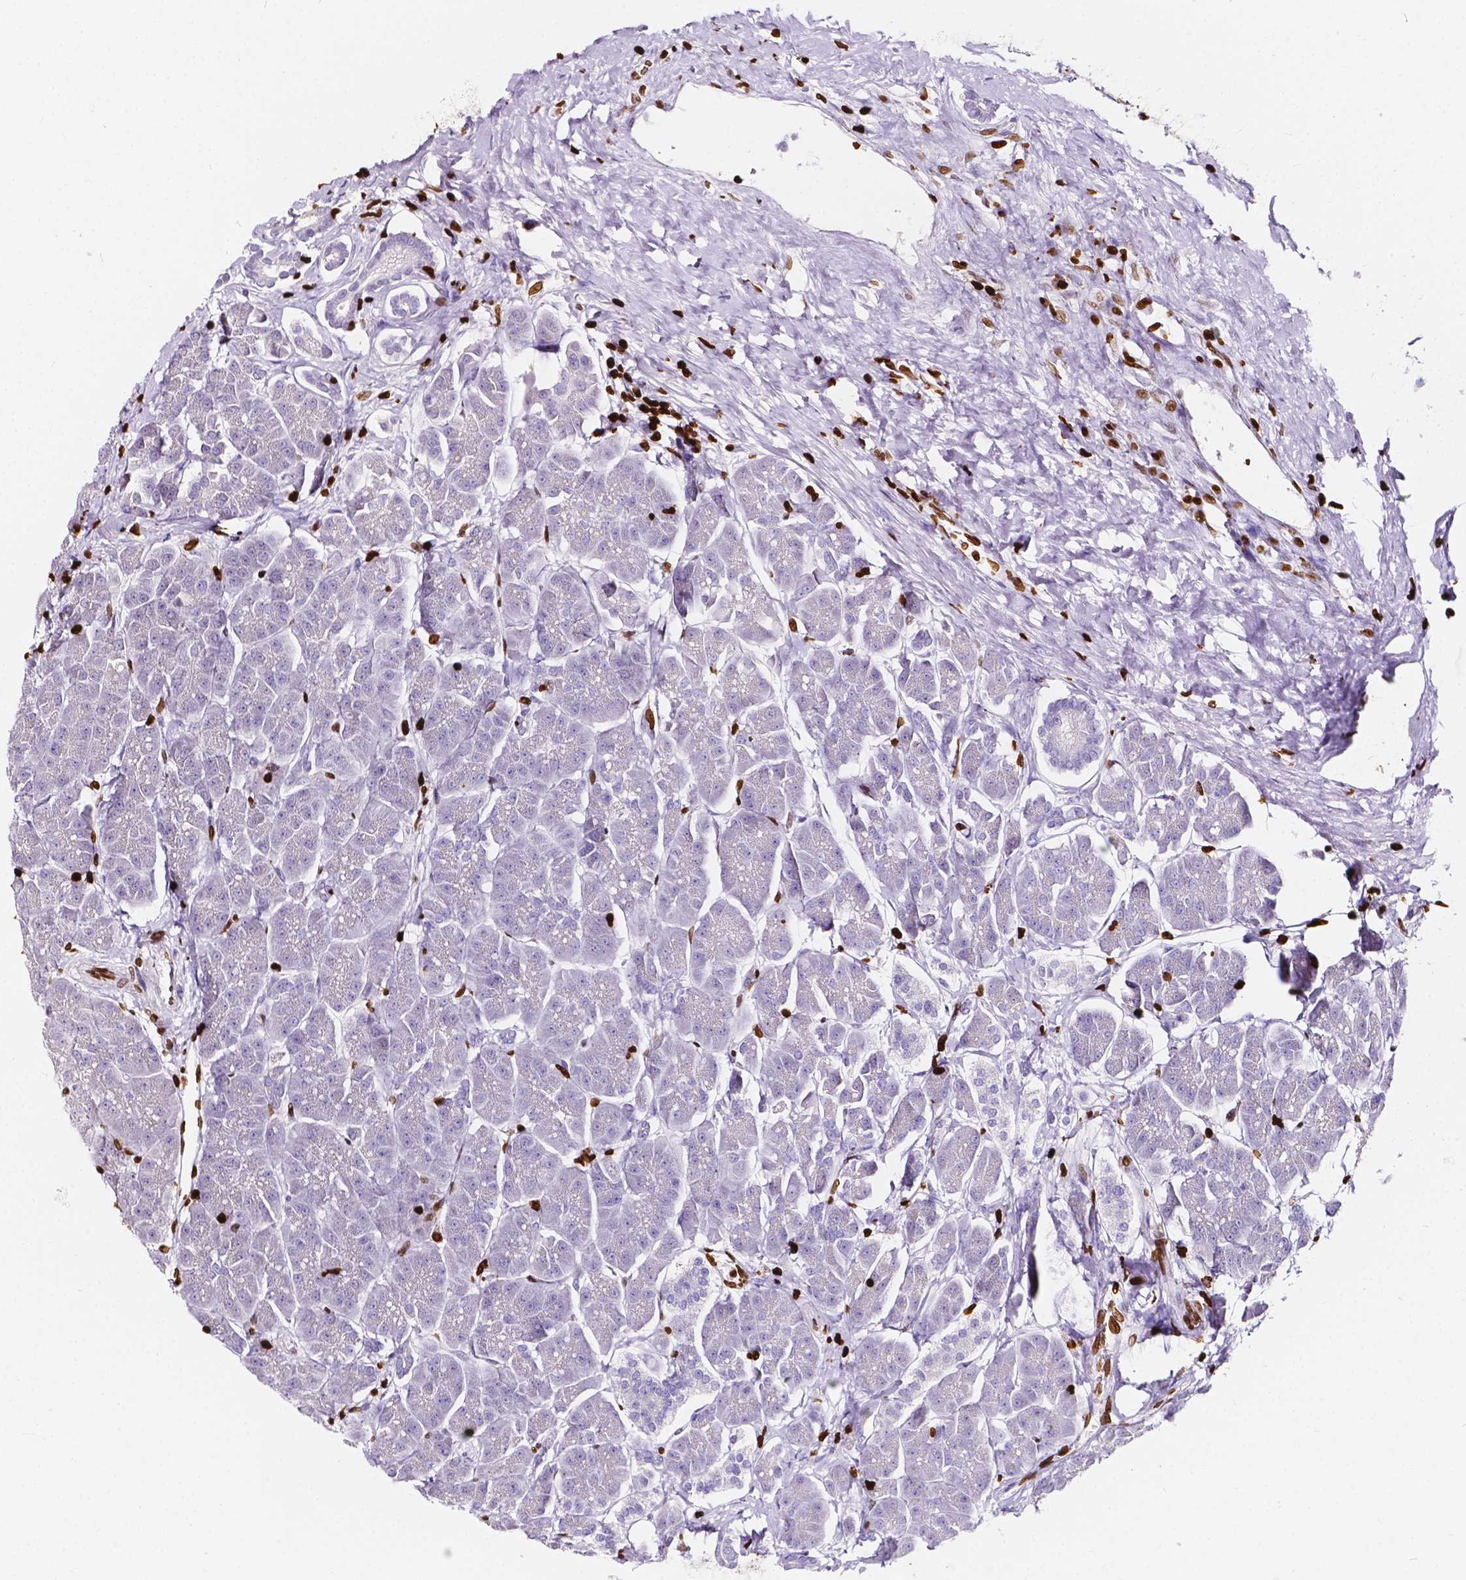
{"staining": {"intensity": "strong", "quantity": "<25%", "location": "nuclear"}, "tissue": "pancreas", "cell_type": "Exocrine glandular cells", "image_type": "normal", "snomed": [{"axis": "morphology", "description": "Normal tissue, NOS"}, {"axis": "topography", "description": "Adipose tissue"}, {"axis": "topography", "description": "Pancreas"}, {"axis": "topography", "description": "Peripheral nerve tissue"}], "caption": "Protein analysis of normal pancreas shows strong nuclear positivity in approximately <25% of exocrine glandular cells.", "gene": "CBY3", "patient": {"sex": "female", "age": 58}}